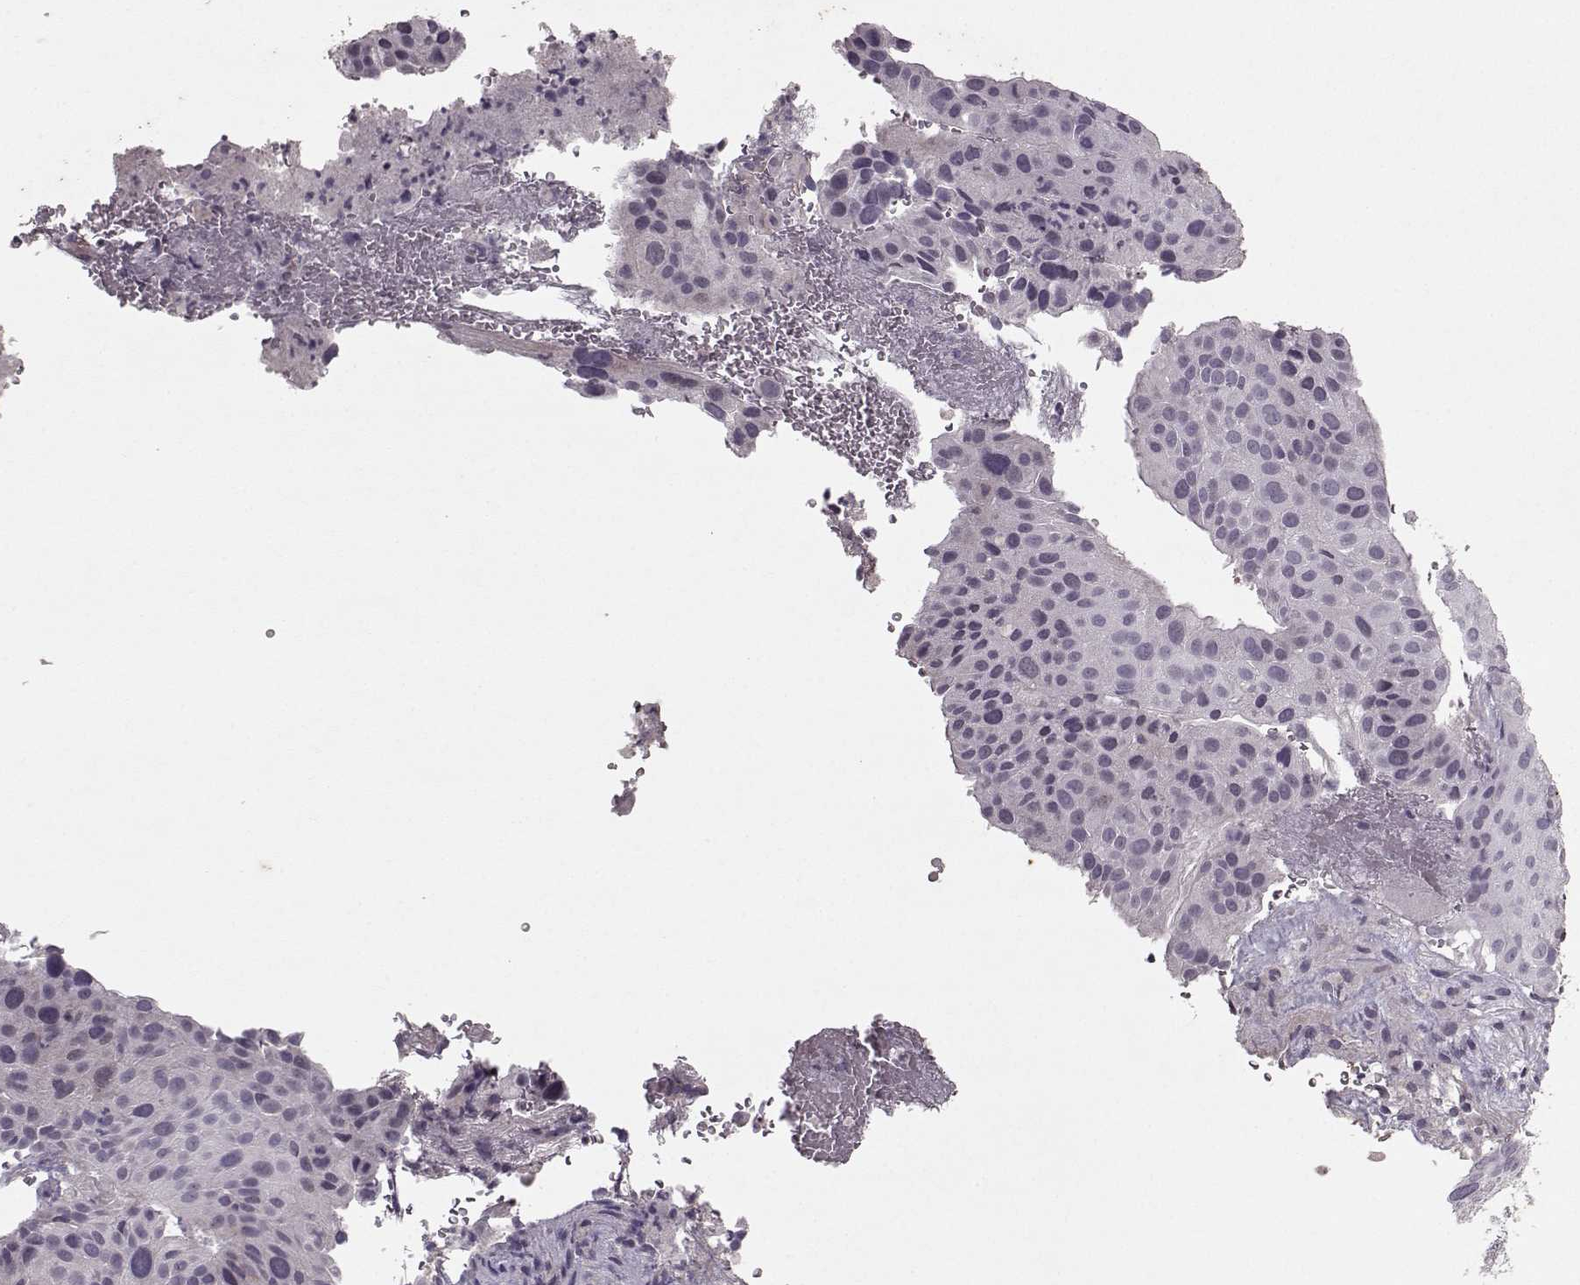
{"staining": {"intensity": "negative", "quantity": "none", "location": "none"}, "tissue": "cervical cancer", "cell_type": "Tumor cells", "image_type": "cancer", "snomed": [{"axis": "morphology", "description": "Squamous cell carcinoma, NOS"}, {"axis": "topography", "description": "Cervix"}], "caption": "This is a histopathology image of immunohistochemistry (IHC) staining of cervical cancer (squamous cell carcinoma), which shows no staining in tumor cells.", "gene": "KRT9", "patient": {"sex": "female", "age": 38}}